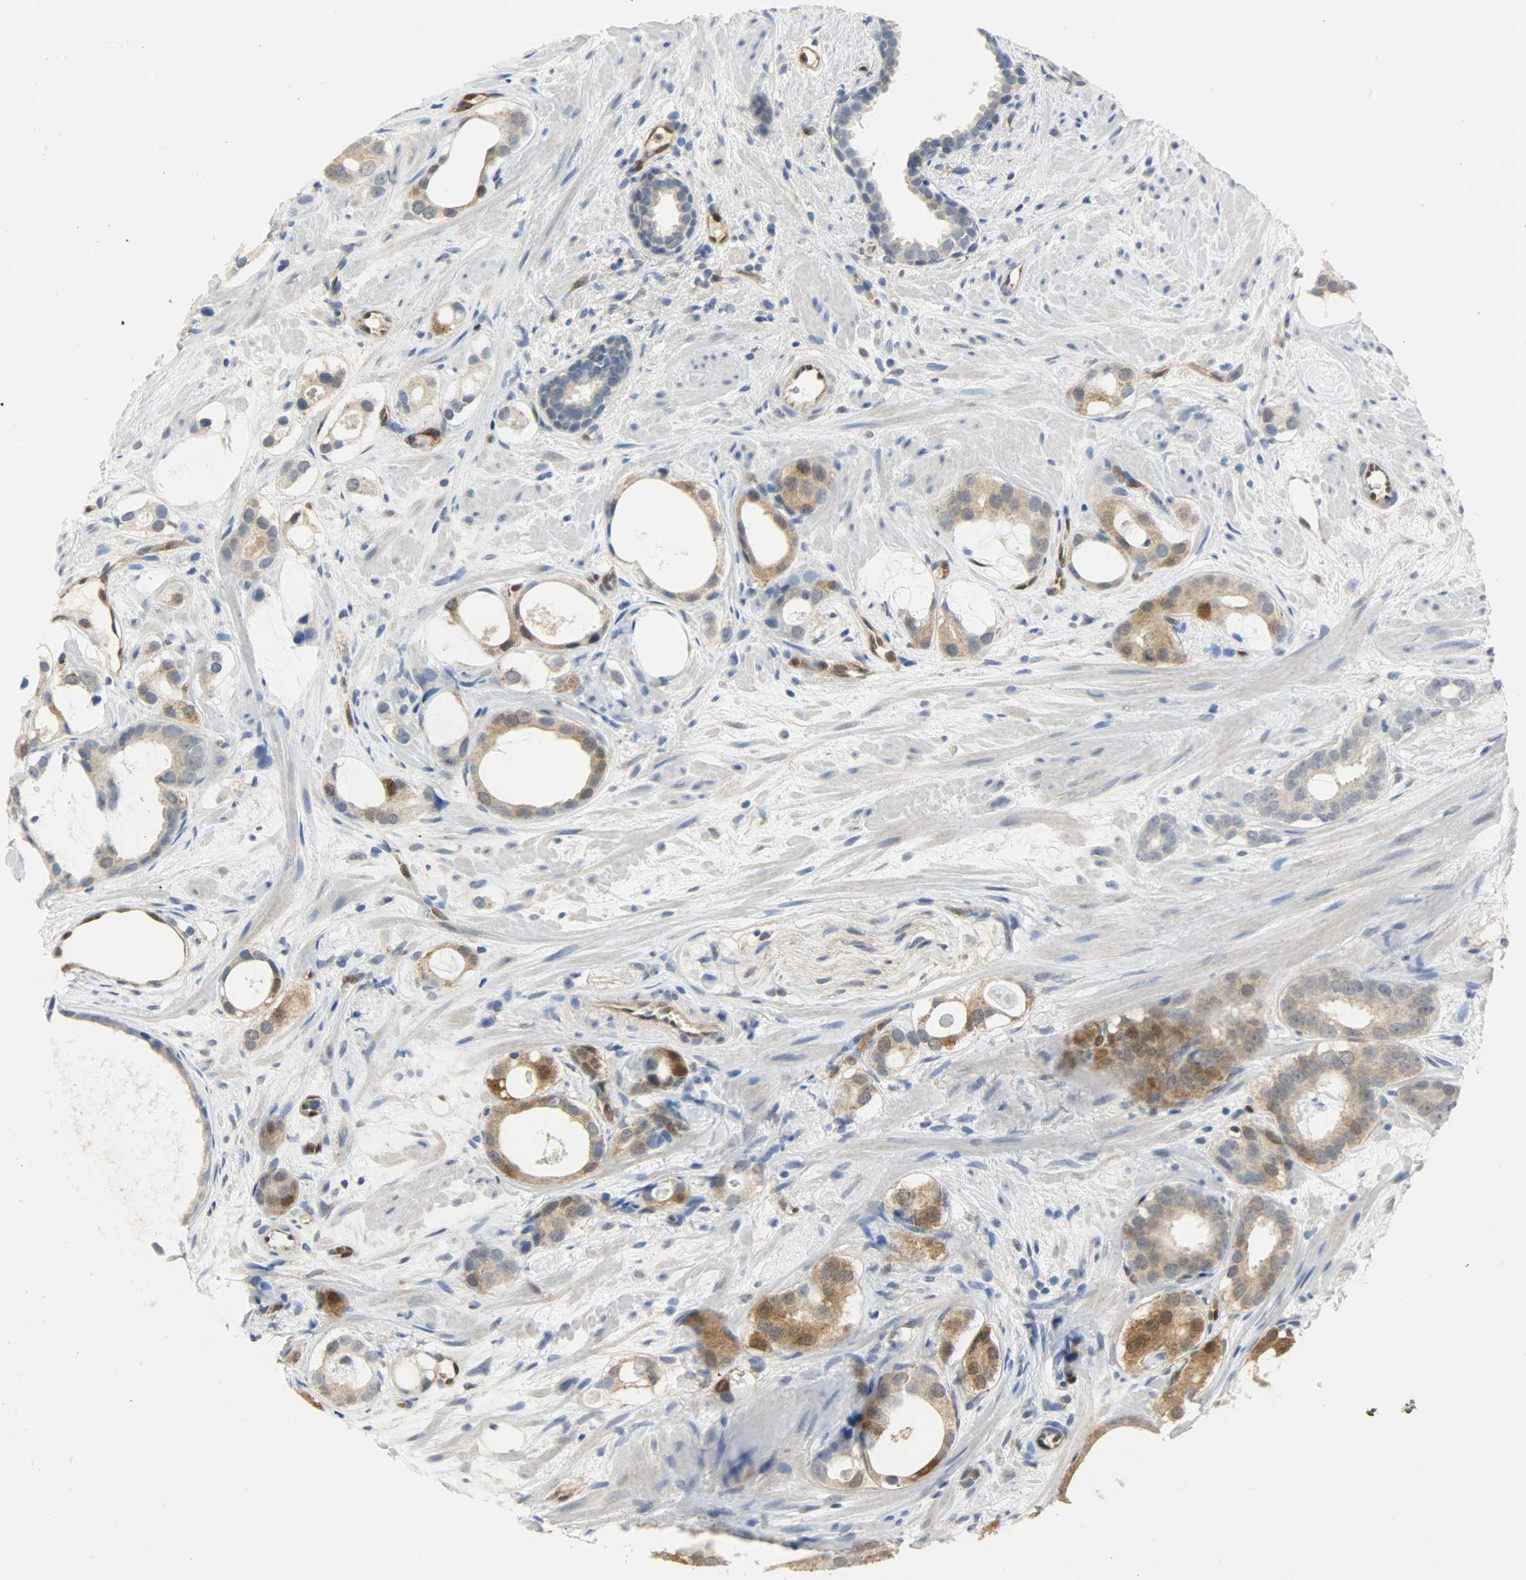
{"staining": {"intensity": "moderate", "quantity": "25%-75%", "location": "cytoplasmic/membranous,nuclear"}, "tissue": "prostate cancer", "cell_type": "Tumor cells", "image_type": "cancer", "snomed": [{"axis": "morphology", "description": "Adenocarcinoma, Low grade"}, {"axis": "topography", "description": "Prostate"}], "caption": "Prostate cancer stained with a brown dye demonstrates moderate cytoplasmic/membranous and nuclear positive positivity in about 25%-75% of tumor cells.", "gene": "FKBP1A", "patient": {"sex": "male", "age": 57}}